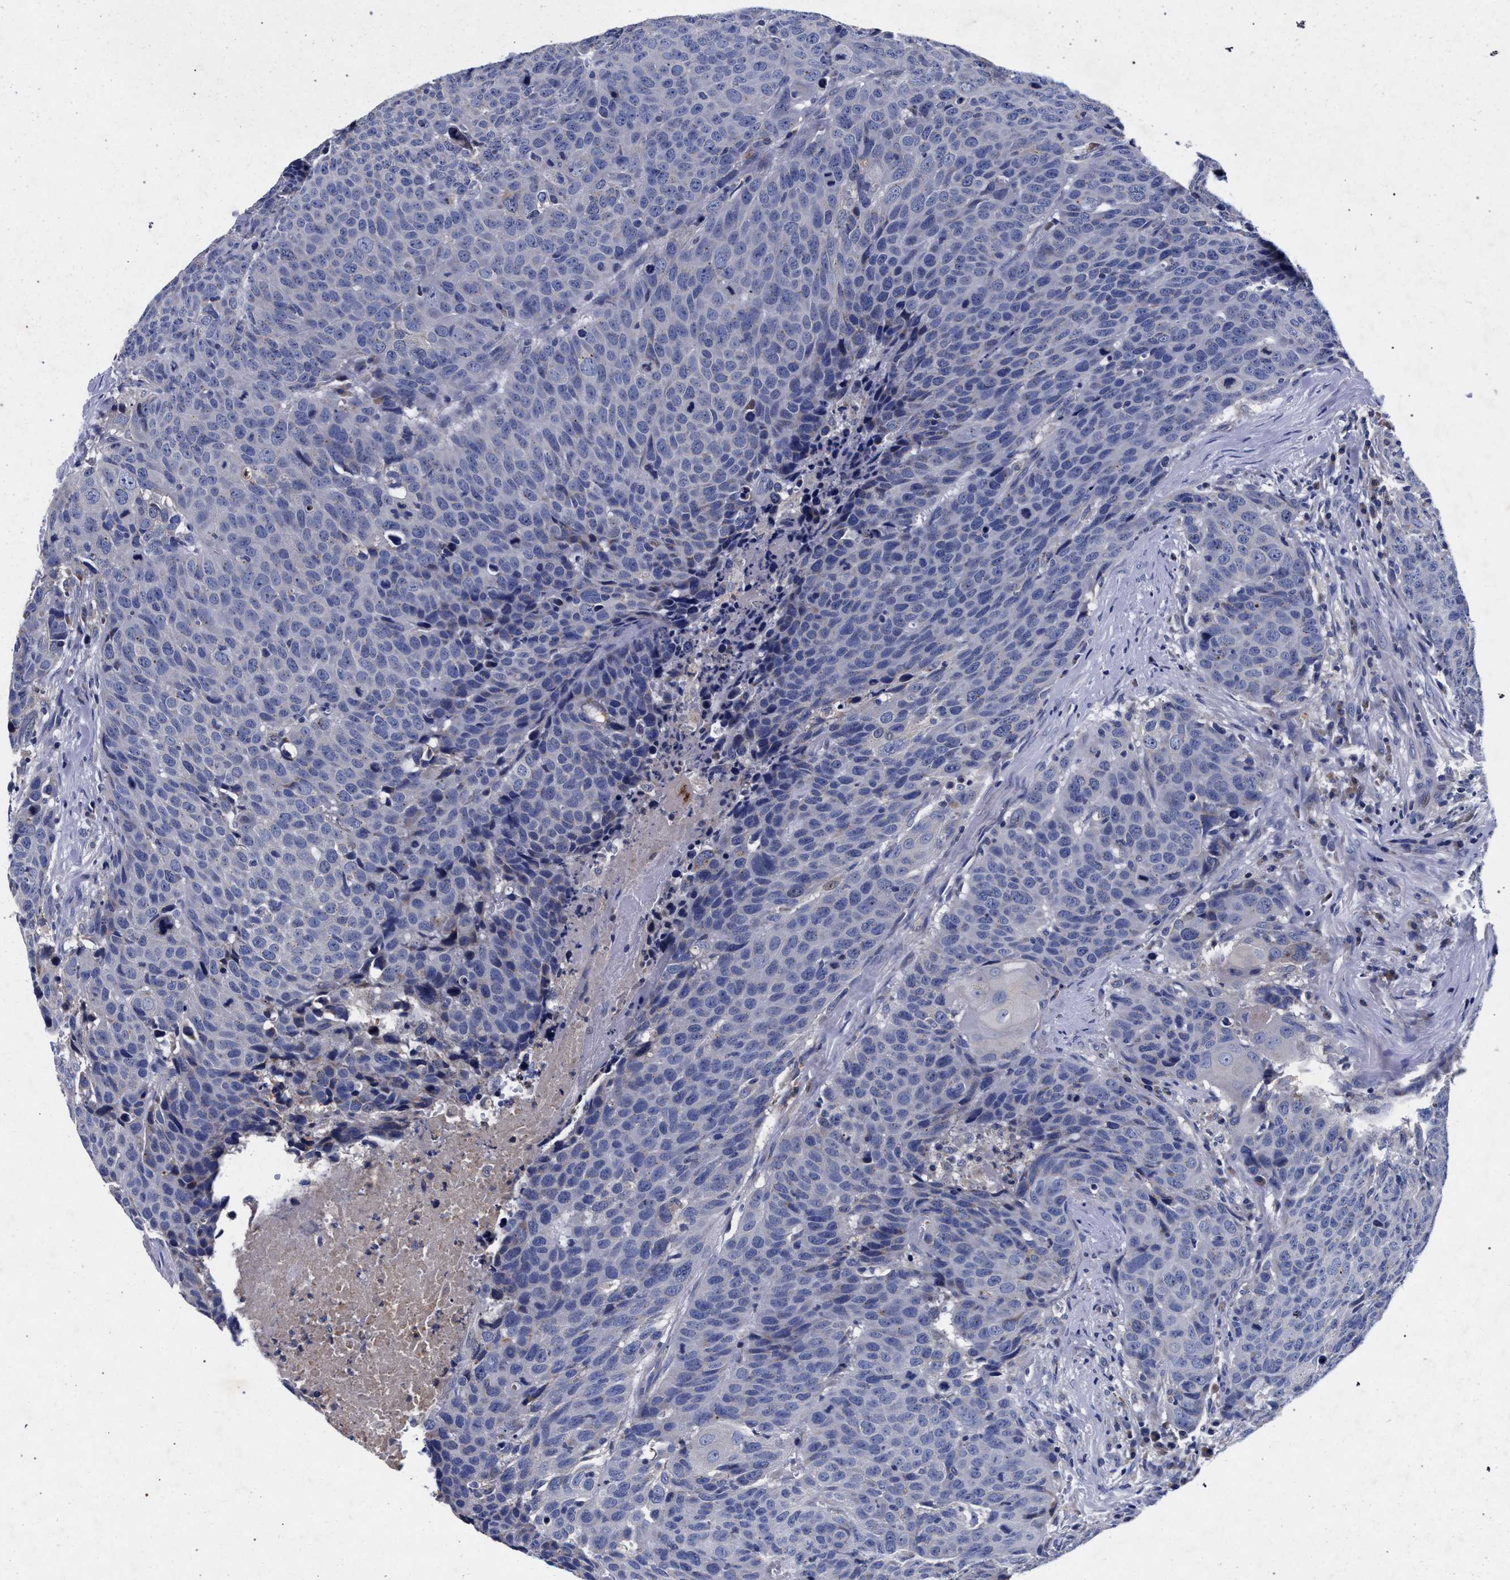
{"staining": {"intensity": "negative", "quantity": "none", "location": "none"}, "tissue": "head and neck cancer", "cell_type": "Tumor cells", "image_type": "cancer", "snomed": [{"axis": "morphology", "description": "Squamous cell carcinoma, NOS"}, {"axis": "topography", "description": "Head-Neck"}], "caption": "DAB immunohistochemical staining of head and neck cancer (squamous cell carcinoma) displays no significant staining in tumor cells. (Stains: DAB immunohistochemistry with hematoxylin counter stain, Microscopy: brightfield microscopy at high magnification).", "gene": "HSD17B14", "patient": {"sex": "male", "age": 66}}